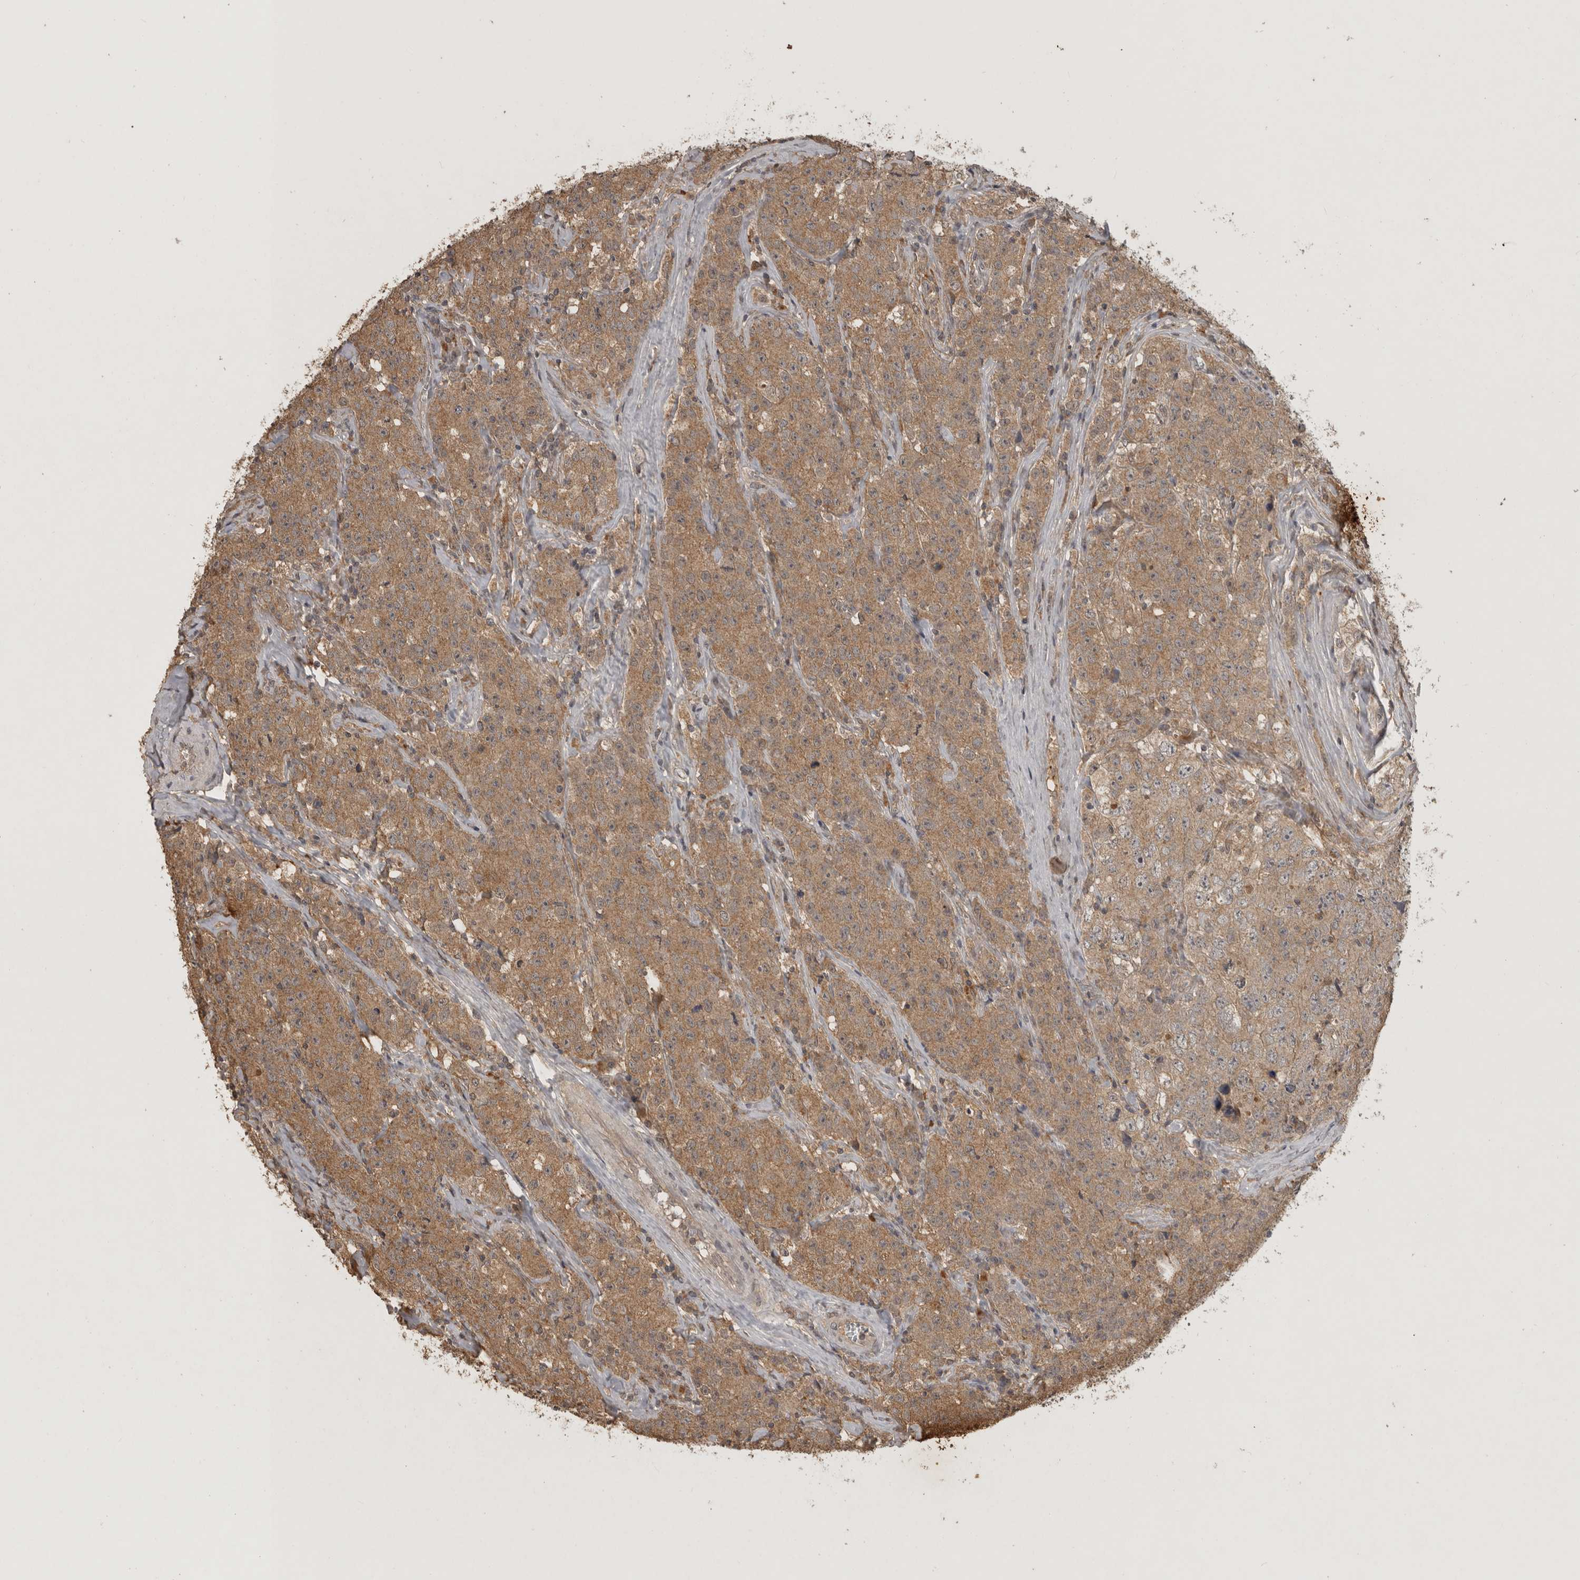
{"staining": {"intensity": "moderate", "quantity": ">75%", "location": "cytoplasmic/membranous"}, "tissue": "testis cancer", "cell_type": "Tumor cells", "image_type": "cancer", "snomed": [{"axis": "morphology", "description": "Seminoma, NOS"}, {"axis": "morphology", "description": "Carcinoma, Embryonal, NOS"}, {"axis": "topography", "description": "Testis"}], "caption": "This is a micrograph of immunohistochemistry (IHC) staining of testis cancer (embryonal carcinoma), which shows moderate staining in the cytoplasmic/membranous of tumor cells.", "gene": "ADAMTS4", "patient": {"sex": "male", "age": 43}}